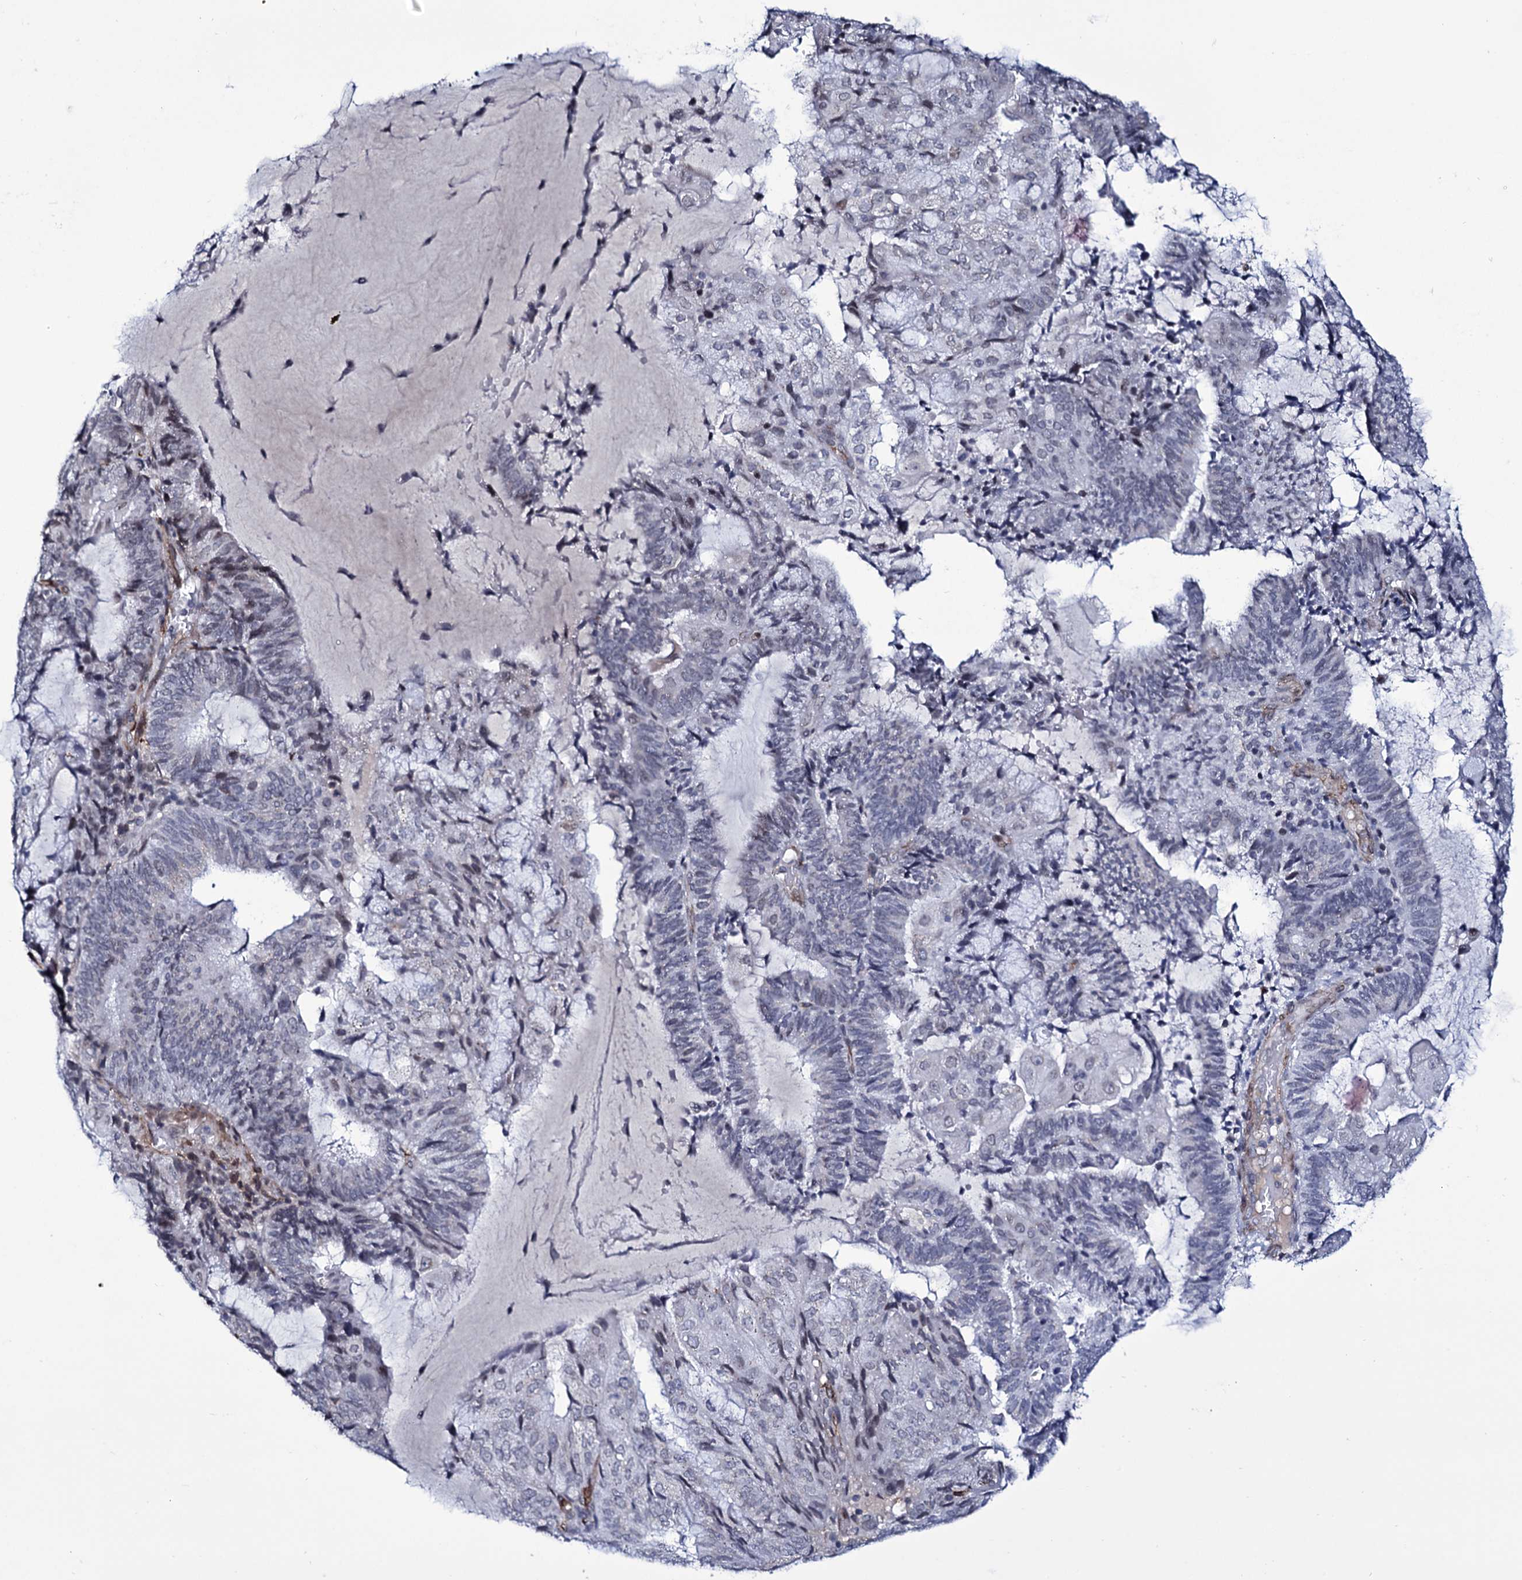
{"staining": {"intensity": "negative", "quantity": "none", "location": "none"}, "tissue": "endometrial cancer", "cell_type": "Tumor cells", "image_type": "cancer", "snomed": [{"axis": "morphology", "description": "Adenocarcinoma, NOS"}, {"axis": "topography", "description": "Endometrium"}], "caption": "DAB immunohistochemical staining of human endometrial adenocarcinoma exhibits no significant staining in tumor cells.", "gene": "ZC3H12C", "patient": {"sex": "female", "age": 81}}